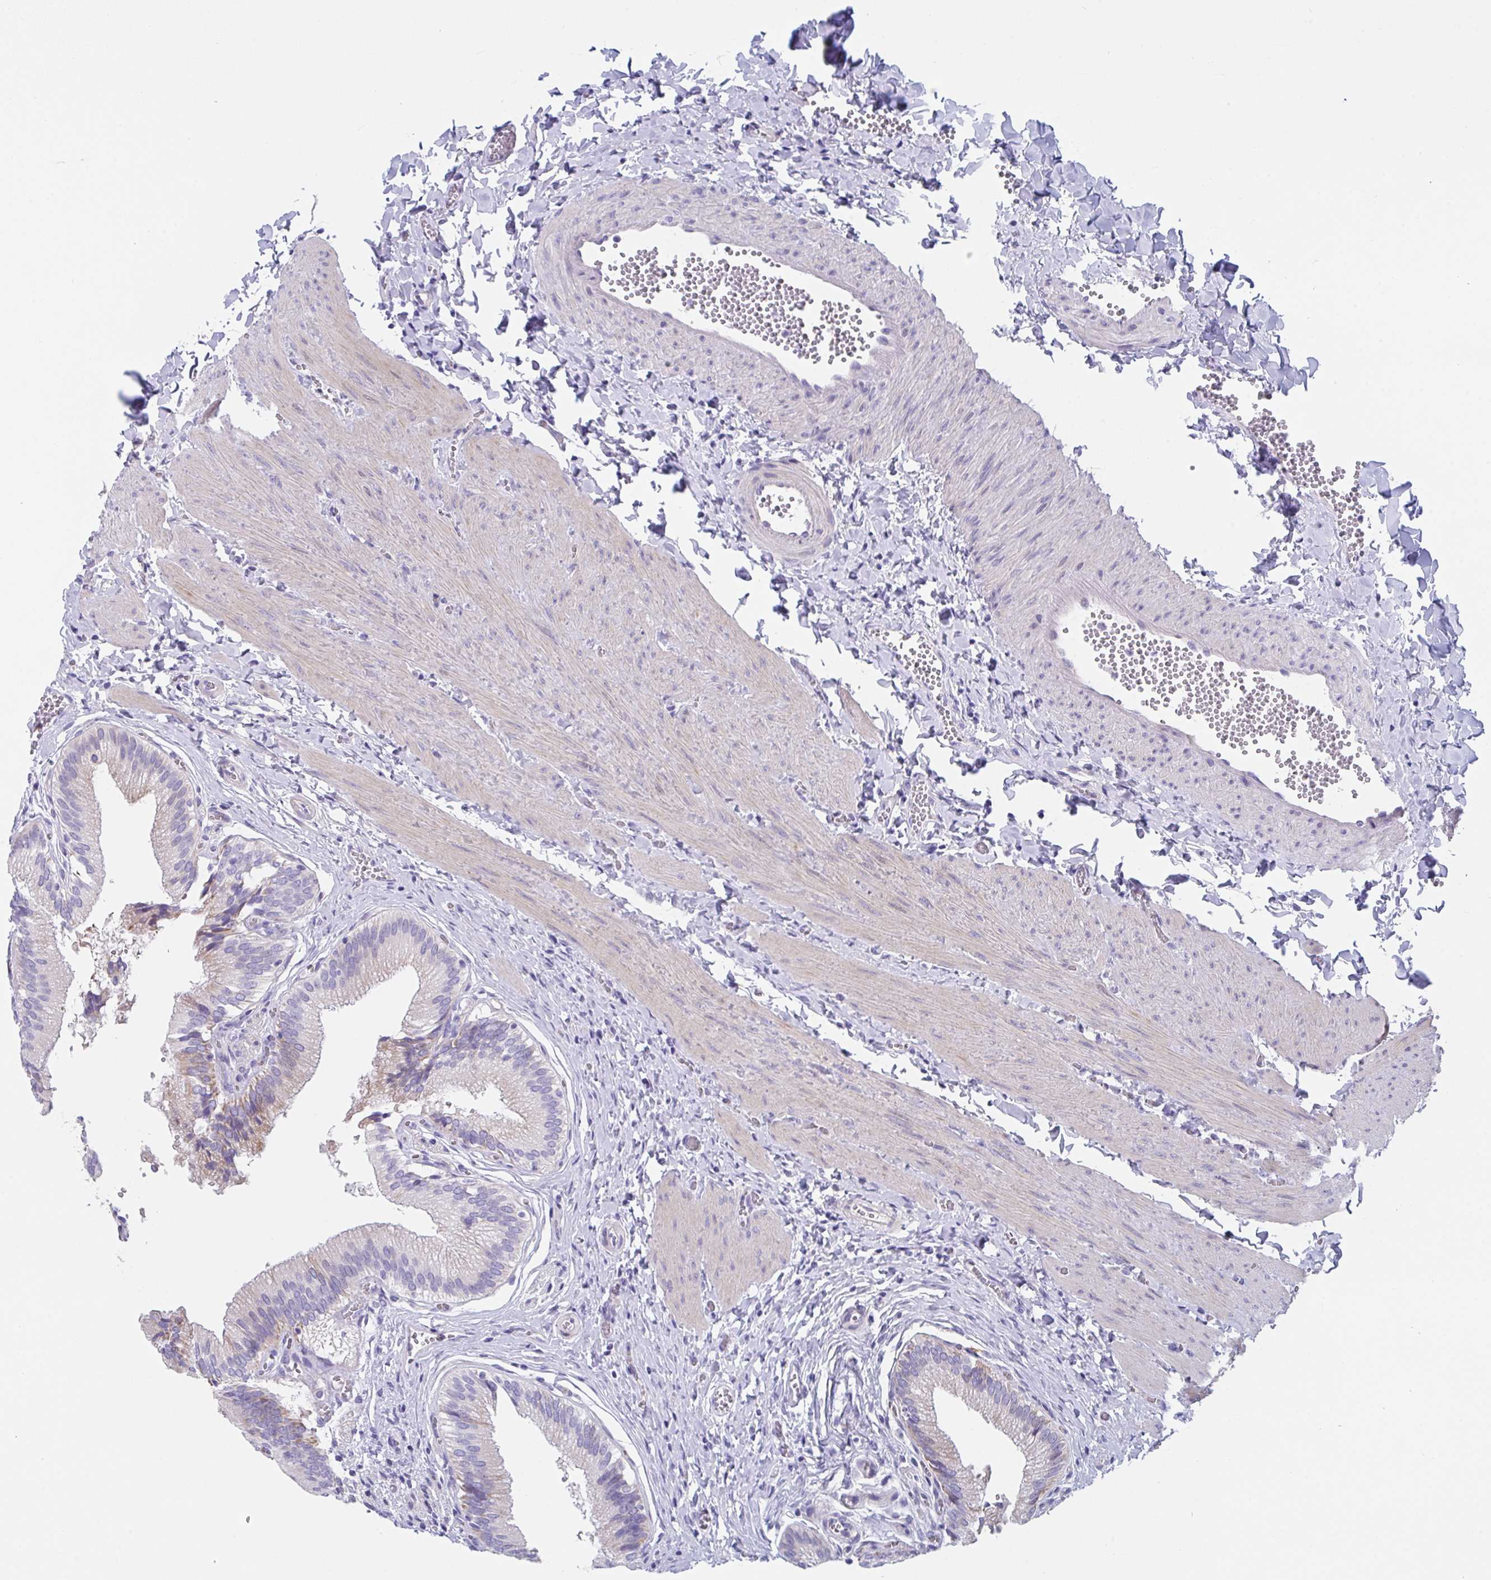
{"staining": {"intensity": "moderate", "quantity": "<25%", "location": "cytoplasmic/membranous"}, "tissue": "gallbladder", "cell_type": "Glandular cells", "image_type": "normal", "snomed": [{"axis": "morphology", "description": "Normal tissue, NOS"}, {"axis": "topography", "description": "Gallbladder"}], "caption": "The histopathology image demonstrates immunohistochemical staining of benign gallbladder. There is moderate cytoplasmic/membranous positivity is appreciated in approximately <25% of glandular cells. The staining was performed using DAB (3,3'-diaminobenzidine) to visualize the protein expression in brown, while the nuclei were stained in blue with hematoxylin (Magnification: 20x).", "gene": "FBXO47", "patient": {"sex": "male", "age": 17}}